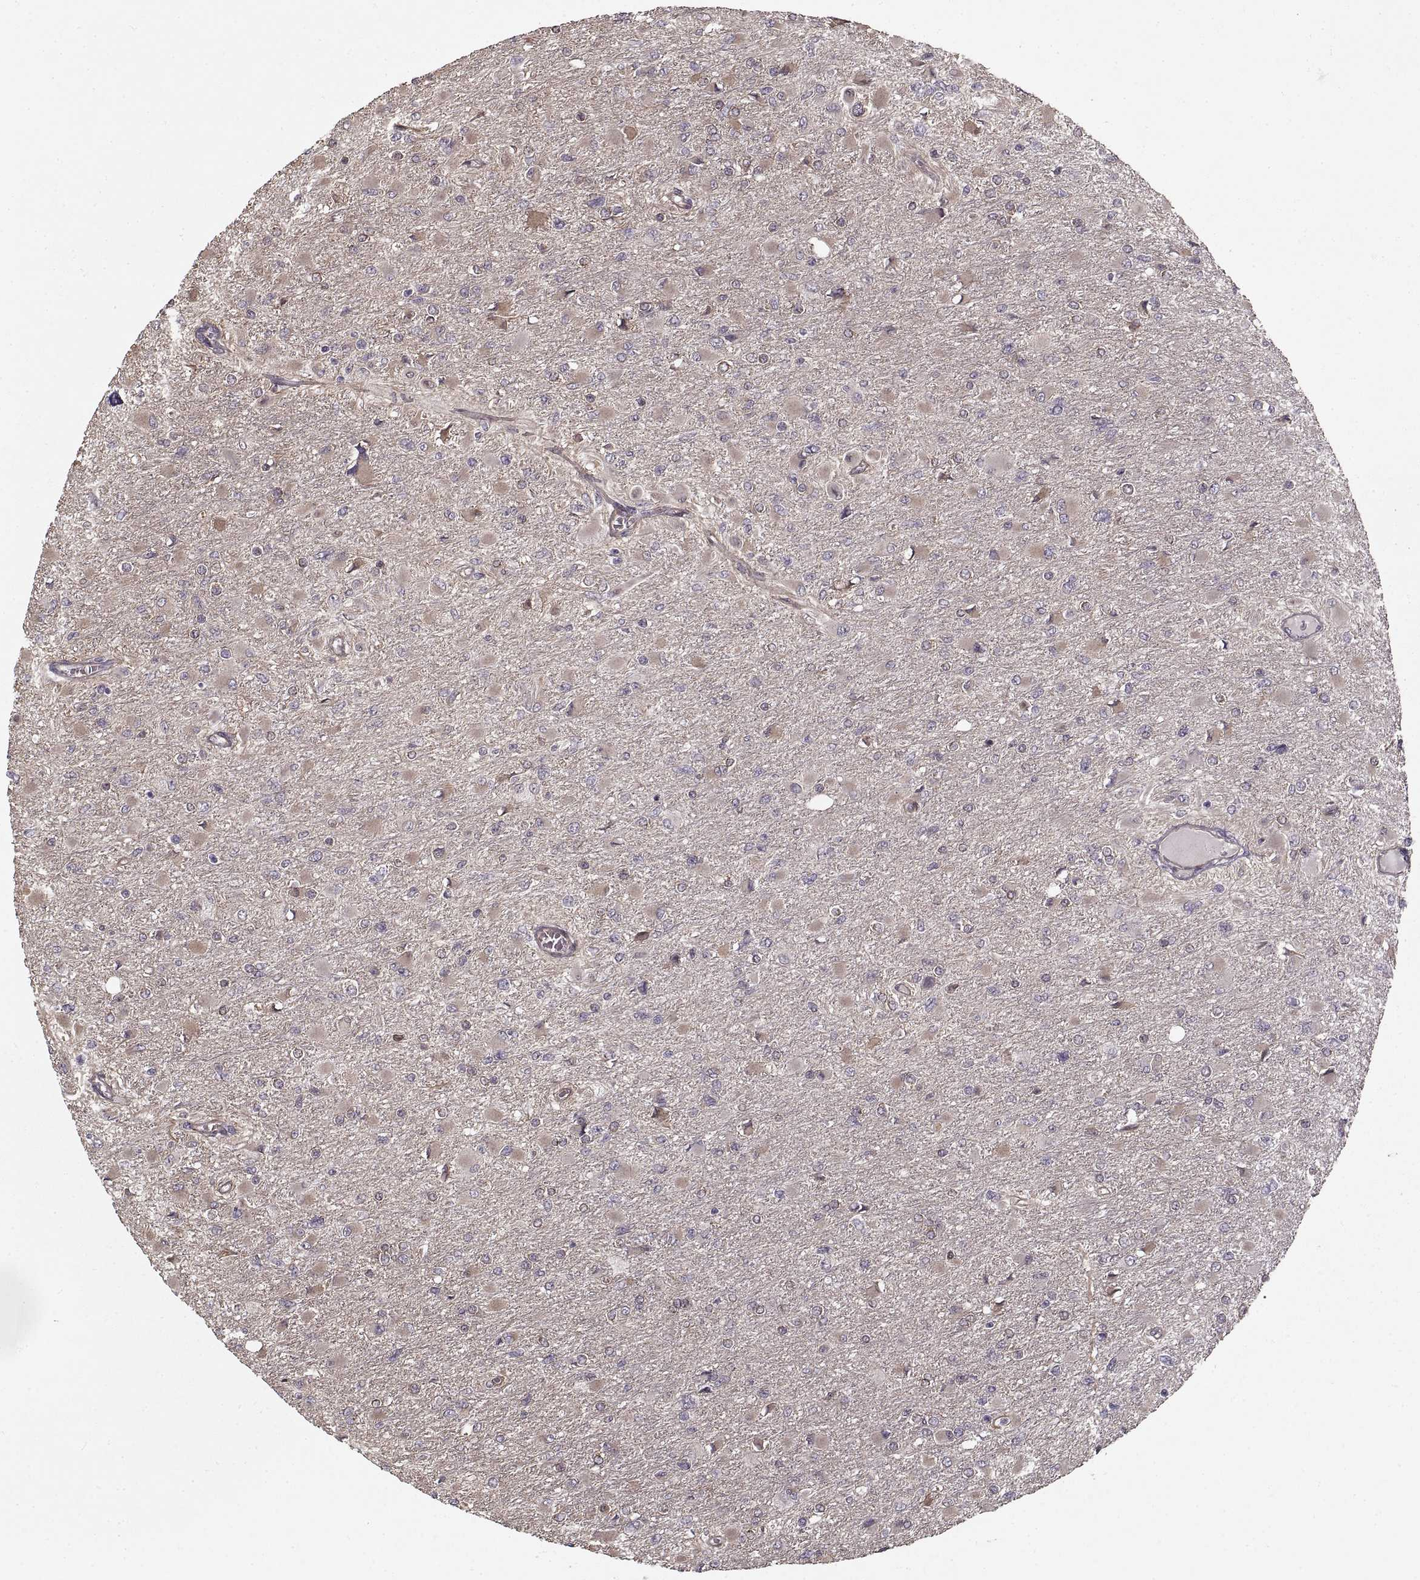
{"staining": {"intensity": "negative", "quantity": "none", "location": "none"}, "tissue": "glioma", "cell_type": "Tumor cells", "image_type": "cancer", "snomed": [{"axis": "morphology", "description": "Glioma, malignant, High grade"}, {"axis": "topography", "description": "Cerebral cortex"}], "caption": "Micrograph shows no protein expression in tumor cells of malignant glioma (high-grade) tissue.", "gene": "LAMB2", "patient": {"sex": "female", "age": 36}}